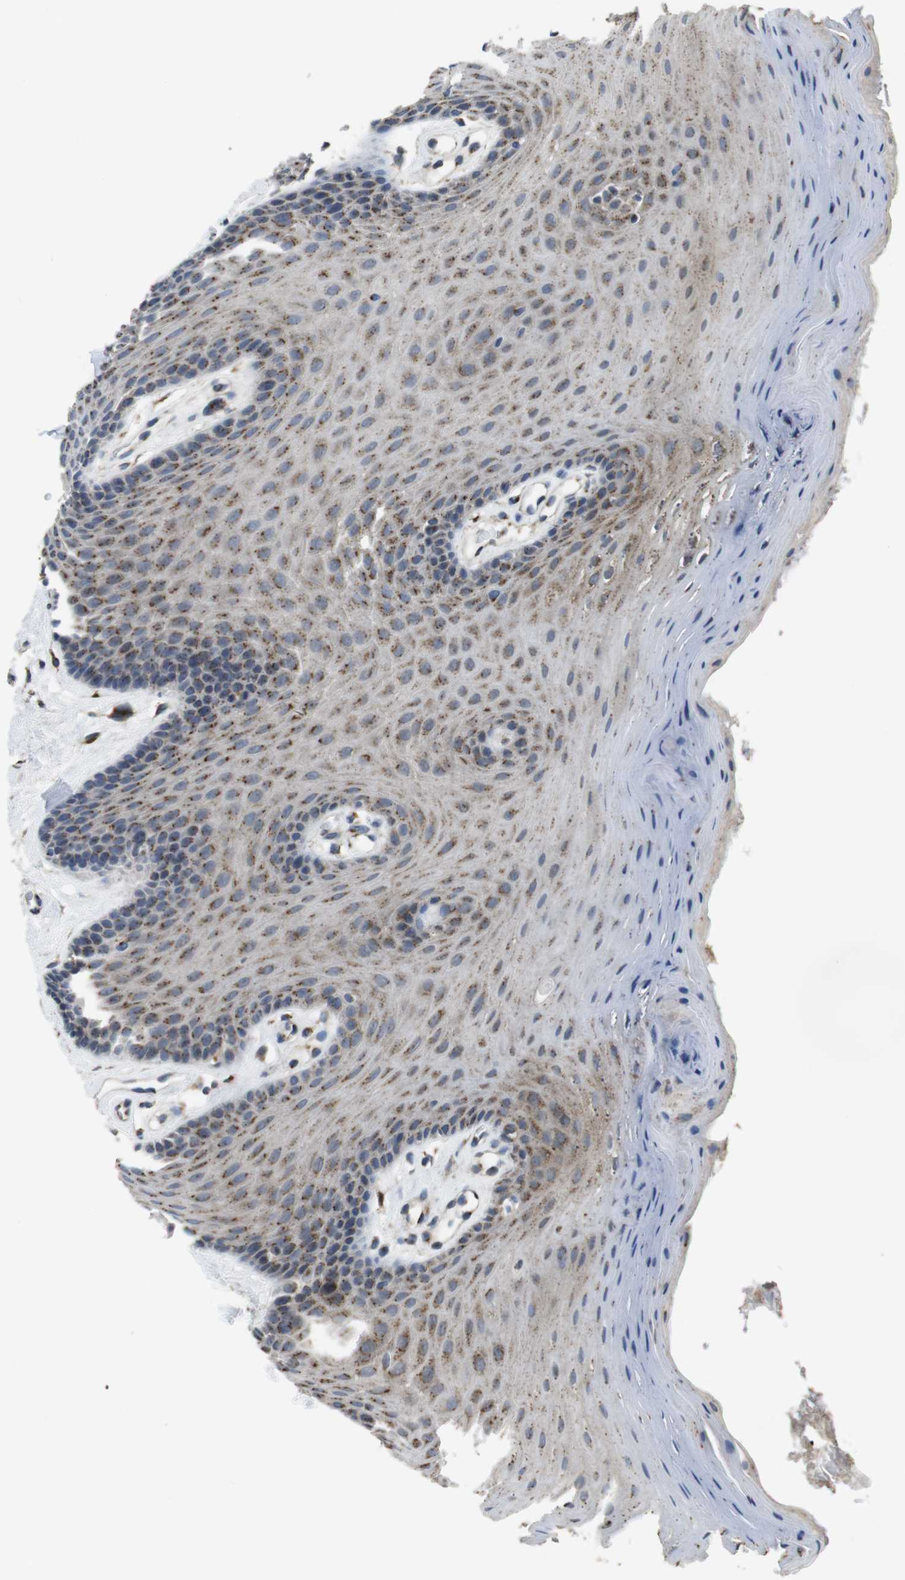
{"staining": {"intensity": "moderate", "quantity": ">75%", "location": "cytoplasmic/membranous"}, "tissue": "oral mucosa", "cell_type": "Squamous epithelial cells", "image_type": "normal", "snomed": [{"axis": "morphology", "description": "Normal tissue, NOS"}, {"axis": "morphology", "description": "Squamous cell carcinoma, NOS"}, {"axis": "topography", "description": "Skeletal muscle"}, {"axis": "topography", "description": "Adipose tissue"}, {"axis": "topography", "description": "Vascular tissue"}, {"axis": "topography", "description": "Oral tissue"}, {"axis": "topography", "description": "Peripheral nerve tissue"}, {"axis": "topography", "description": "Head-Neck"}], "caption": "An immunohistochemistry (IHC) photomicrograph of normal tissue is shown. Protein staining in brown labels moderate cytoplasmic/membranous positivity in oral mucosa within squamous epithelial cells.", "gene": "RAB6A", "patient": {"sex": "male", "age": 71}}